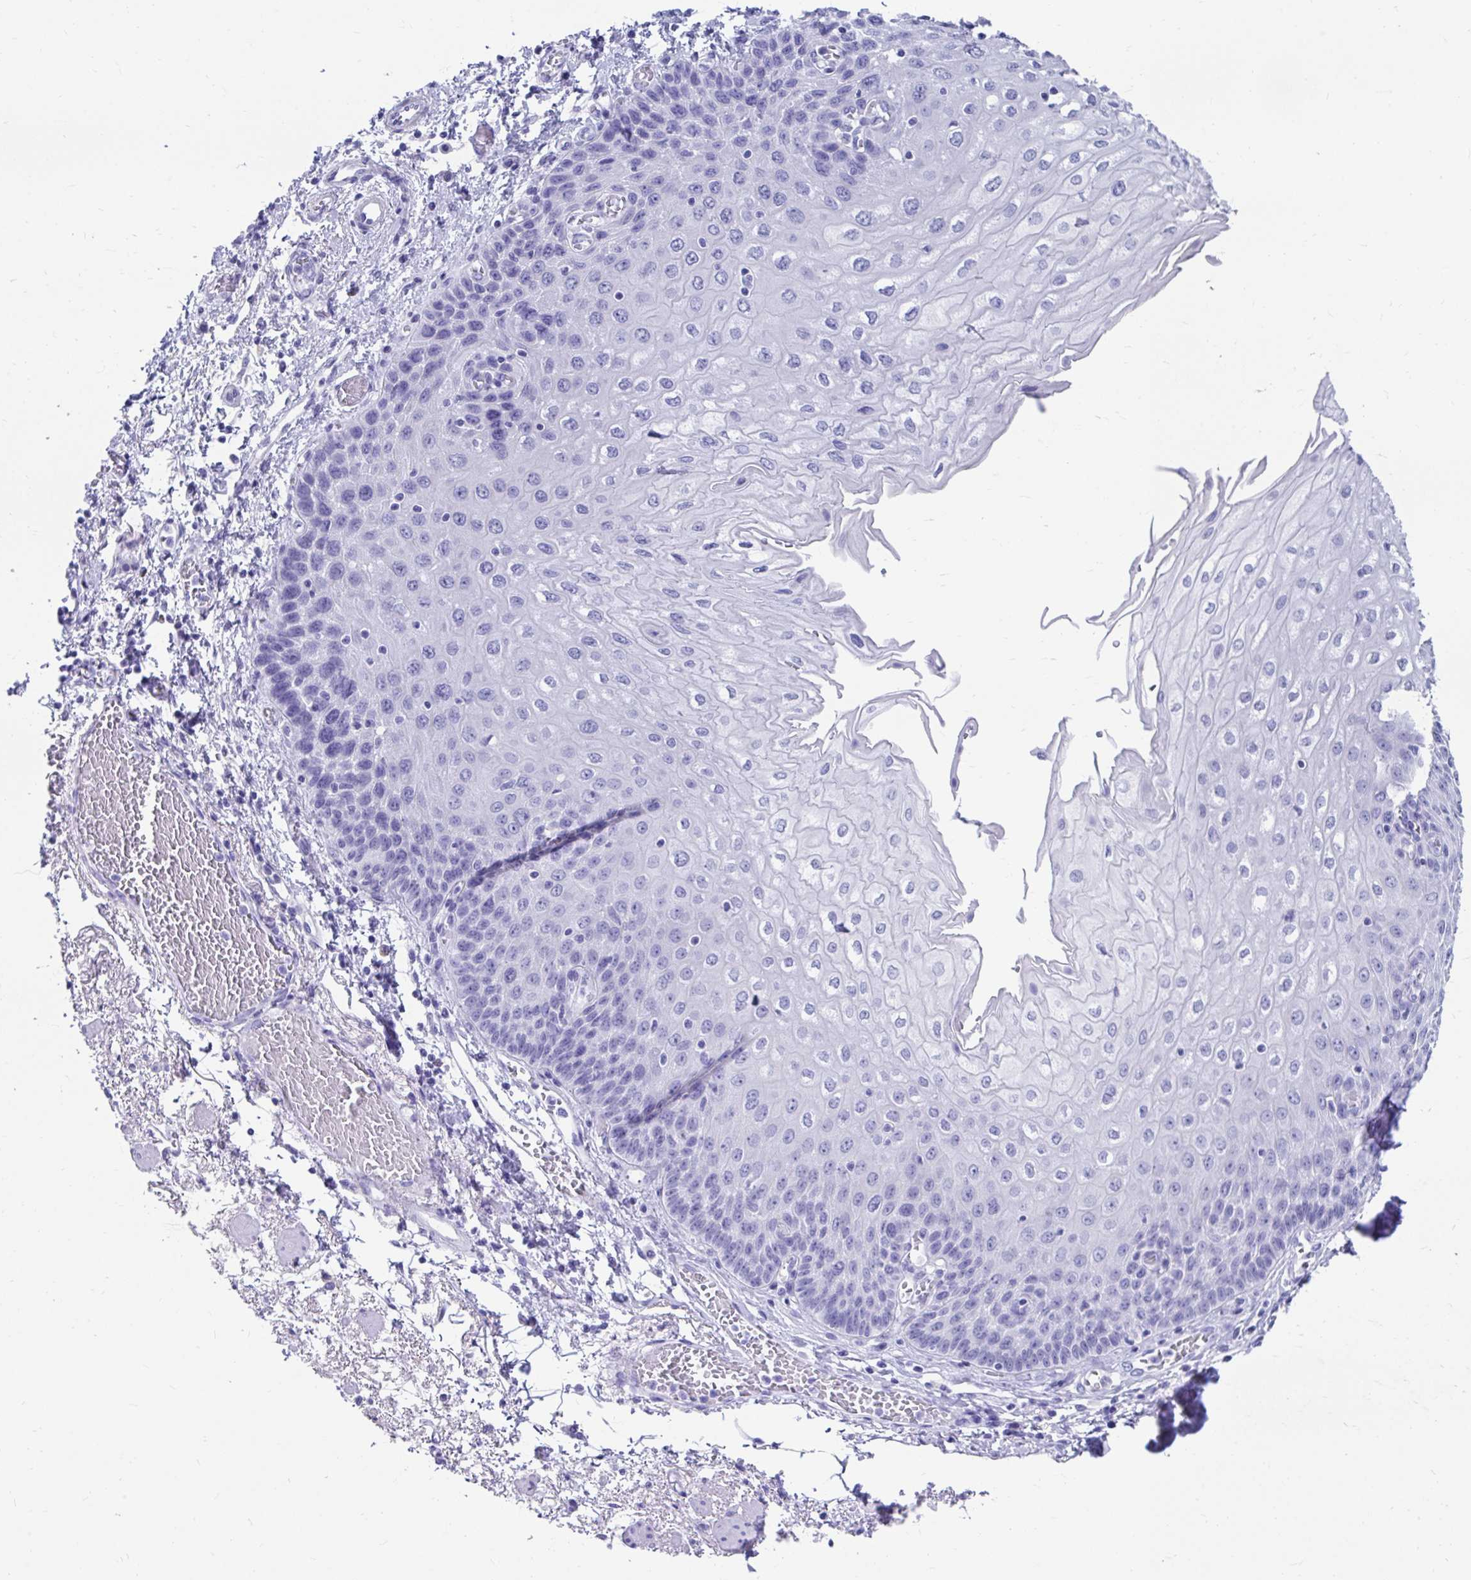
{"staining": {"intensity": "negative", "quantity": "none", "location": "none"}, "tissue": "esophagus", "cell_type": "Squamous epithelial cells", "image_type": "normal", "snomed": [{"axis": "morphology", "description": "Normal tissue, NOS"}, {"axis": "morphology", "description": "Adenocarcinoma, NOS"}, {"axis": "topography", "description": "Esophagus"}], "caption": "The IHC micrograph has no significant positivity in squamous epithelial cells of esophagus. (DAB immunohistochemistry (IHC) visualized using brightfield microscopy, high magnification).", "gene": "DPEP3", "patient": {"sex": "male", "age": 81}}